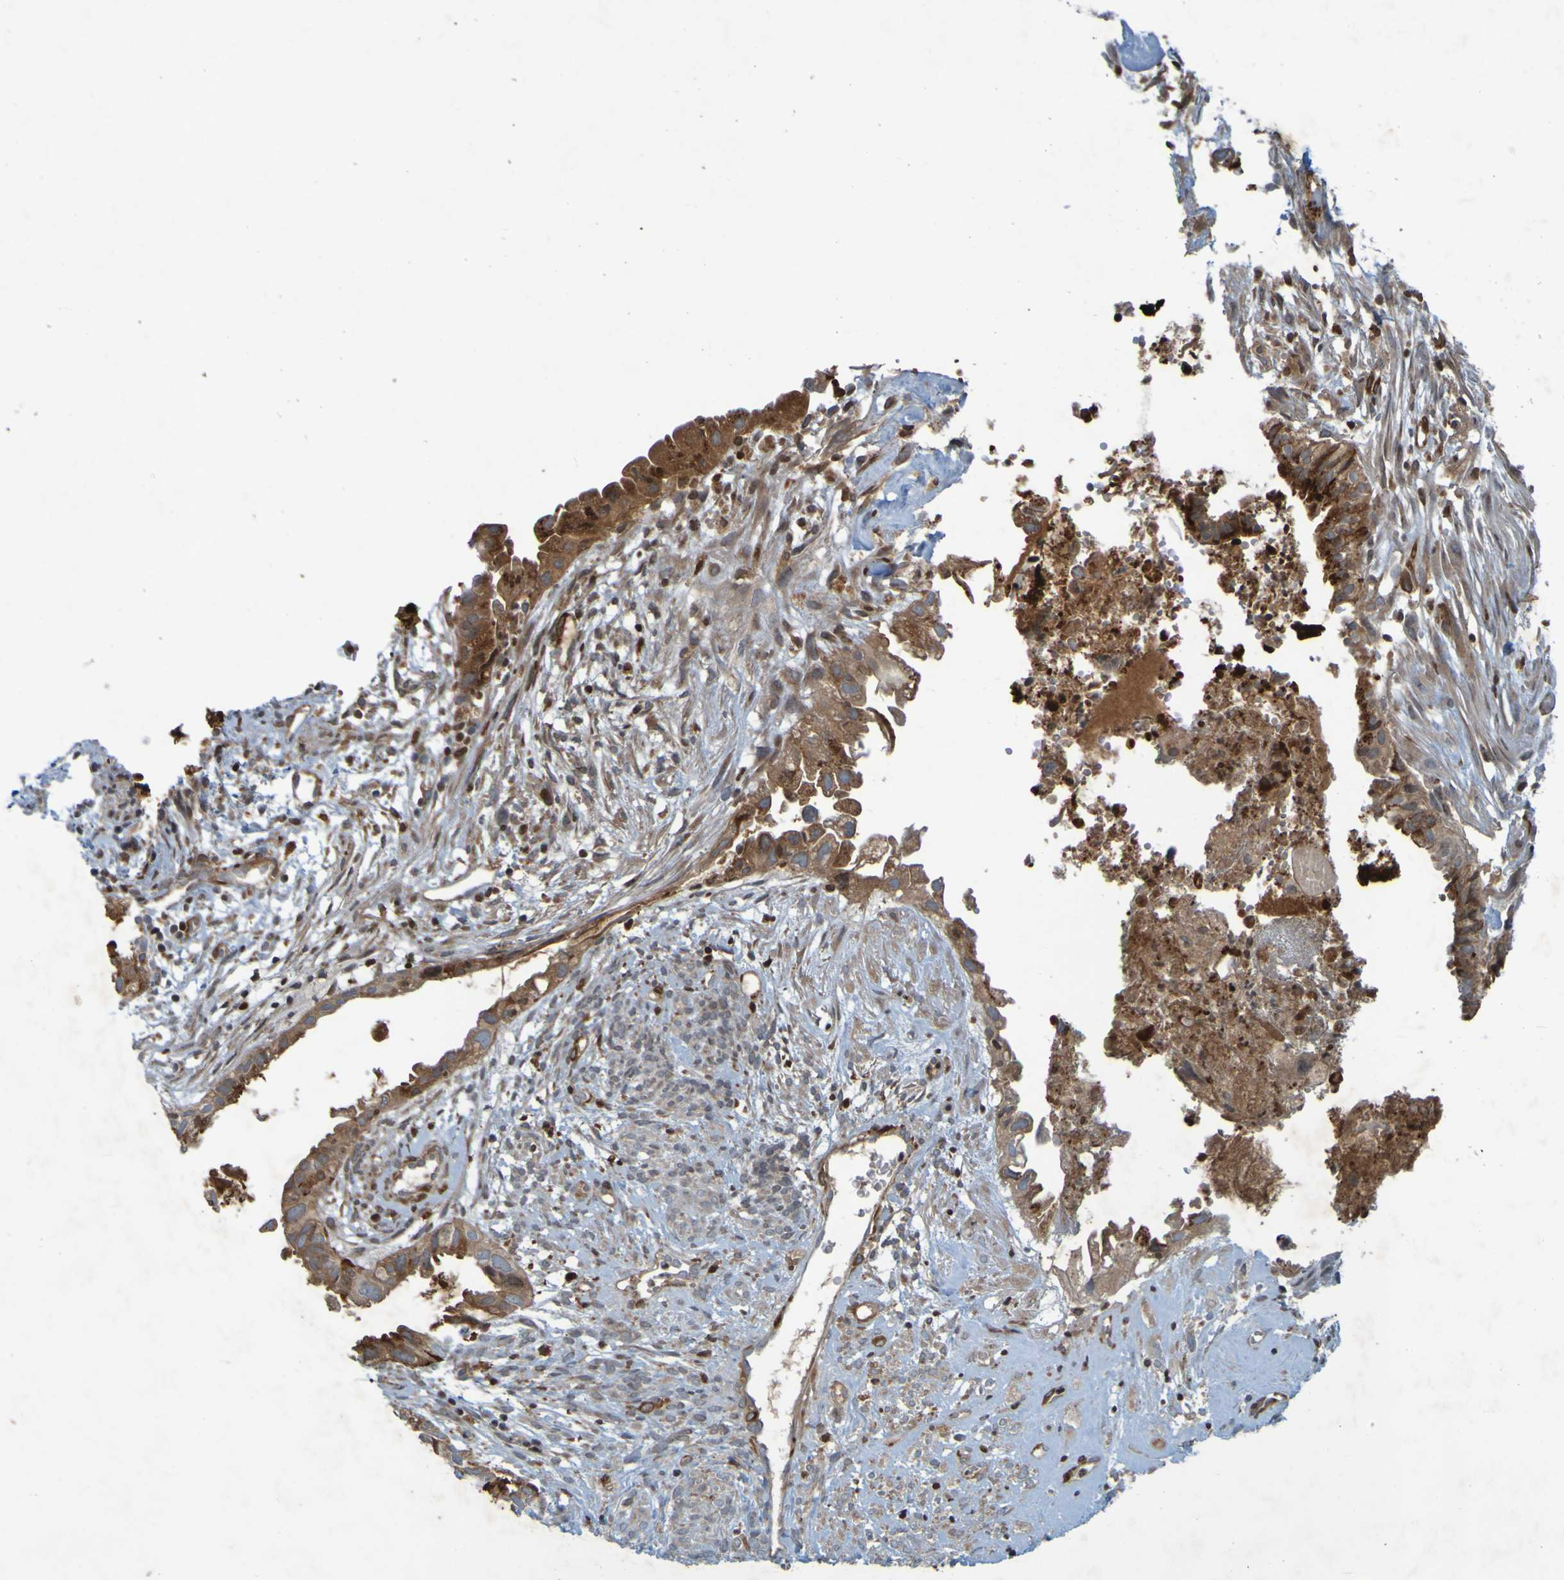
{"staining": {"intensity": "moderate", "quantity": ">75%", "location": "cytoplasmic/membranous"}, "tissue": "cervical cancer", "cell_type": "Tumor cells", "image_type": "cancer", "snomed": [{"axis": "morphology", "description": "Normal tissue, NOS"}, {"axis": "morphology", "description": "Adenocarcinoma, NOS"}, {"axis": "topography", "description": "Cervix"}, {"axis": "topography", "description": "Endometrium"}], "caption": "Moderate cytoplasmic/membranous protein positivity is present in about >75% of tumor cells in cervical cancer (adenocarcinoma).", "gene": "GUCY1A1", "patient": {"sex": "female", "age": 86}}